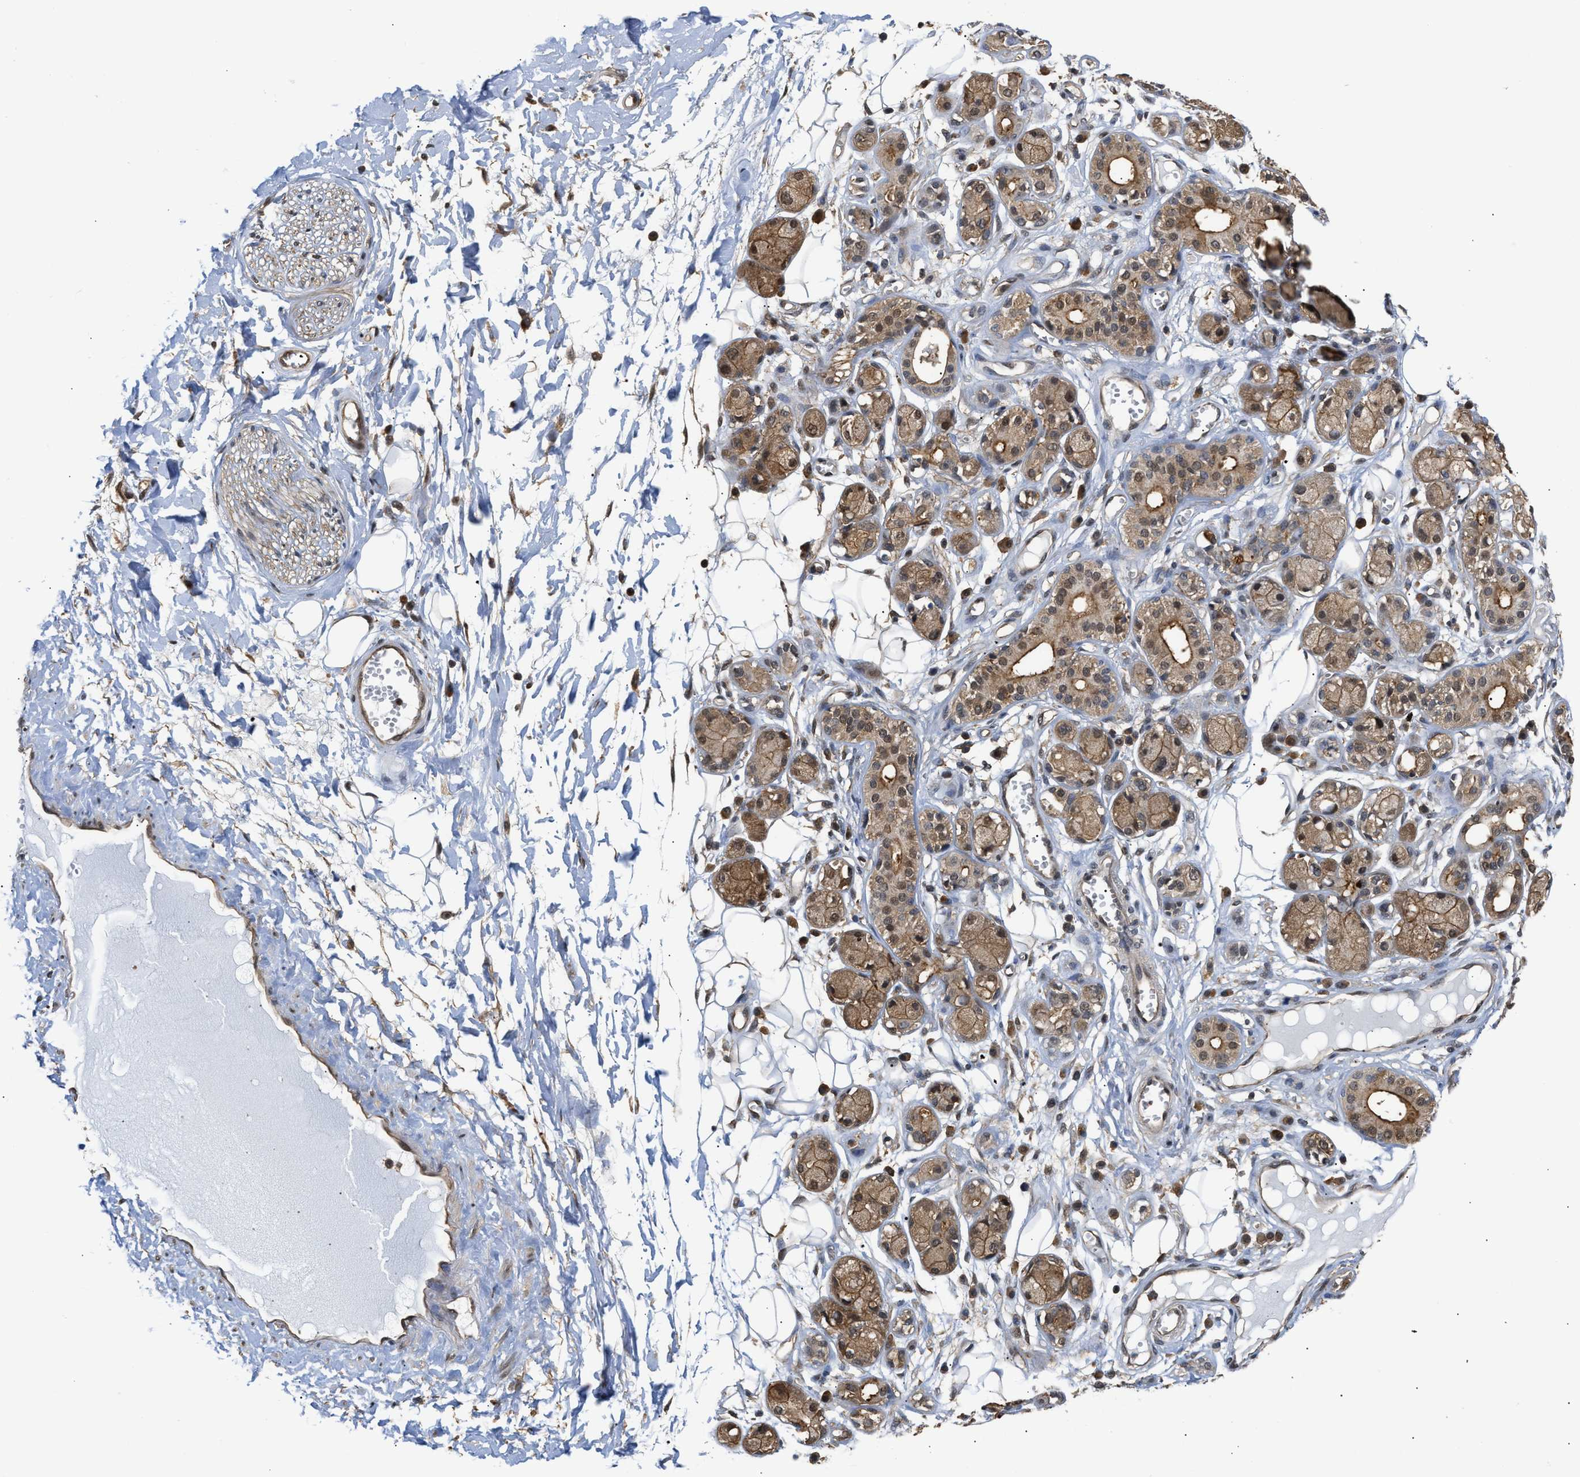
{"staining": {"intensity": "moderate", "quantity": ">75%", "location": "cytoplasmic/membranous,nuclear"}, "tissue": "adipose tissue", "cell_type": "Adipocytes", "image_type": "normal", "snomed": [{"axis": "morphology", "description": "Normal tissue, NOS"}, {"axis": "morphology", "description": "Inflammation, NOS"}, {"axis": "topography", "description": "Salivary gland"}, {"axis": "topography", "description": "Peripheral nerve tissue"}], "caption": "This micrograph demonstrates immunohistochemistry staining of unremarkable human adipose tissue, with medium moderate cytoplasmic/membranous,nuclear staining in approximately >75% of adipocytes.", "gene": "SCAI", "patient": {"sex": "female", "age": 75}}